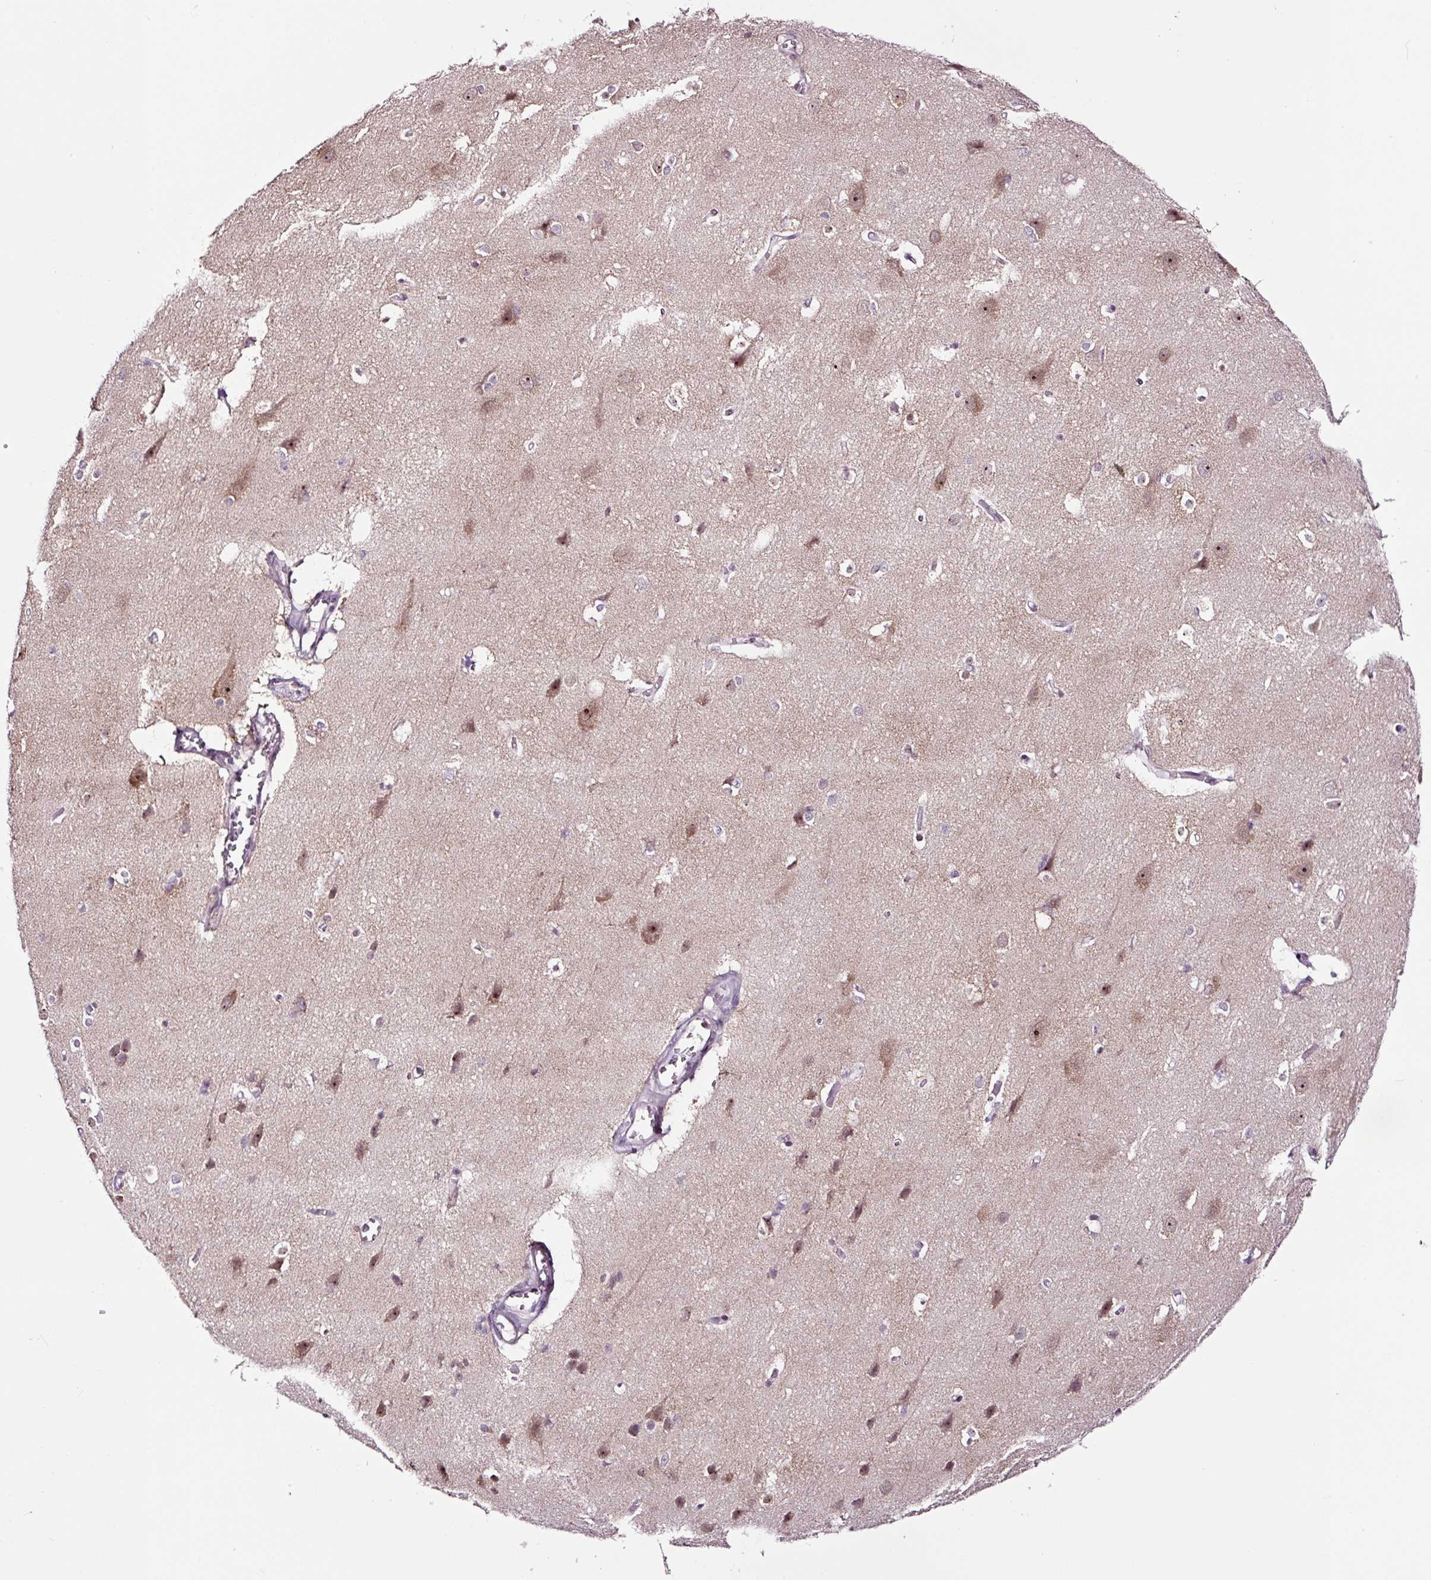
{"staining": {"intensity": "weak", "quantity": "25%-75%", "location": "cytoplasmic/membranous,nuclear"}, "tissue": "cerebral cortex", "cell_type": "Endothelial cells", "image_type": "normal", "snomed": [{"axis": "morphology", "description": "Normal tissue, NOS"}, {"axis": "topography", "description": "Cerebral cortex"}], "caption": "High-magnification brightfield microscopy of unremarkable cerebral cortex stained with DAB (3,3'-diaminobenzidine) (brown) and counterstained with hematoxylin (blue). endothelial cells exhibit weak cytoplasmic/membranous,nuclear expression is seen in about25%-75% of cells. The staining was performed using DAB to visualize the protein expression in brown, while the nuclei were stained in blue with hematoxylin (Magnification: 20x).", "gene": "NOM1", "patient": {"sex": "male", "age": 37}}